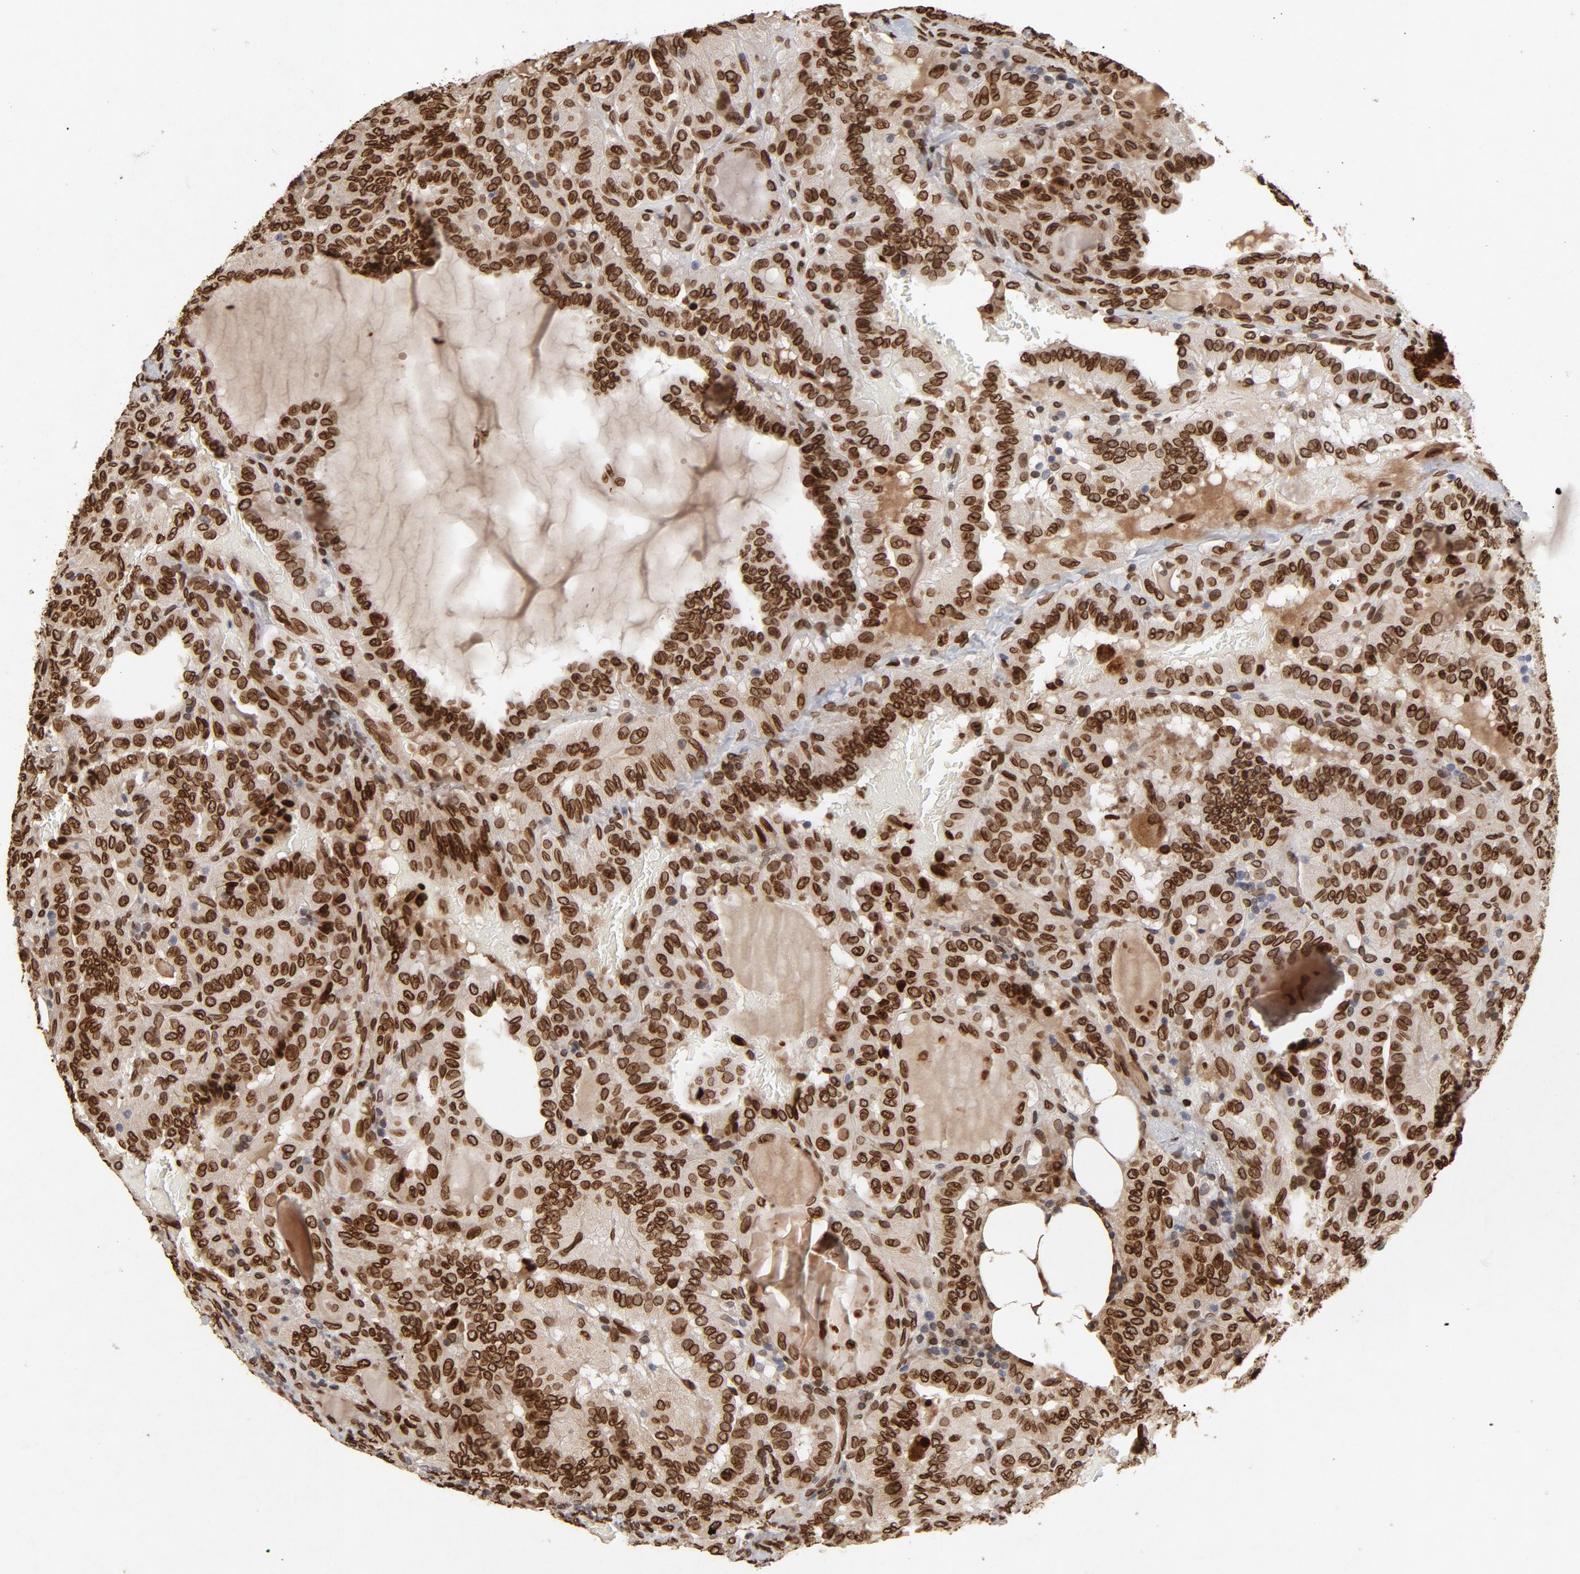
{"staining": {"intensity": "strong", "quantity": ">75%", "location": "cytoplasmic/membranous,nuclear"}, "tissue": "thyroid cancer", "cell_type": "Tumor cells", "image_type": "cancer", "snomed": [{"axis": "morphology", "description": "Papillary adenocarcinoma, NOS"}, {"axis": "topography", "description": "Thyroid gland"}], "caption": "Immunohistochemical staining of papillary adenocarcinoma (thyroid) reveals high levels of strong cytoplasmic/membranous and nuclear protein expression in about >75% of tumor cells.", "gene": "LMNA", "patient": {"sex": "male", "age": 77}}